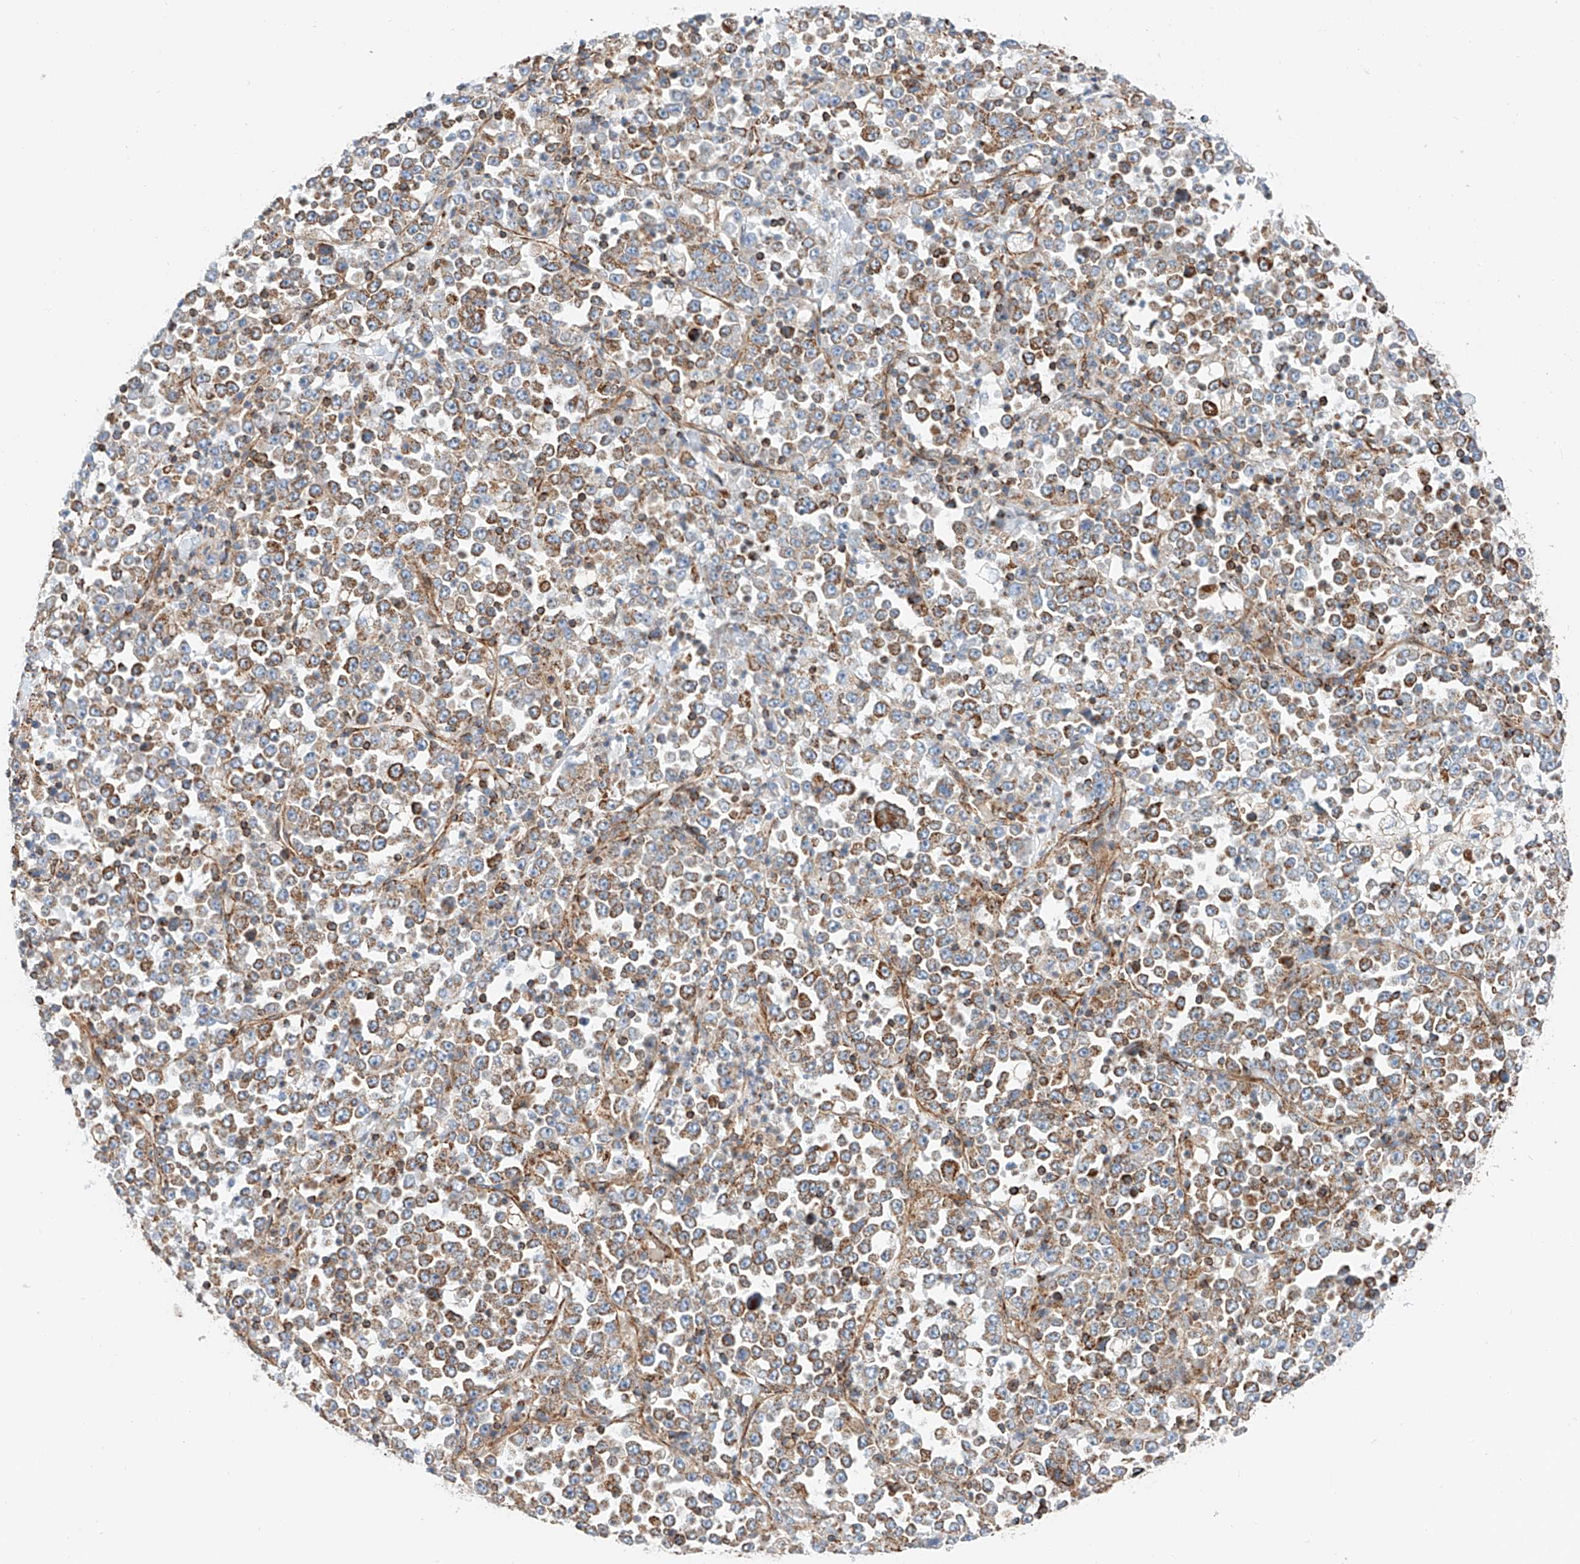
{"staining": {"intensity": "moderate", "quantity": "25%-75%", "location": "cytoplasmic/membranous"}, "tissue": "stomach cancer", "cell_type": "Tumor cells", "image_type": "cancer", "snomed": [{"axis": "morphology", "description": "Normal tissue, NOS"}, {"axis": "morphology", "description": "Adenocarcinoma, NOS"}, {"axis": "topography", "description": "Stomach, upper"}, {"axis": "topography", "description": "Stomach"}], "caption": "Immunohistochemistry (IHC) of human adenocarcinoma (stomach) shows medium levels of moderate cytoplasmic/membranous staining in approximately 25%-75% of tumor cells. The staining was performed using DAB to visualize the protein expression in brown, while the nuclei were stained in blue with hematoxylin (Magnification: 20x).", "gene": "NDUFV3", "patient": {"sex": "male", "age": 59}}